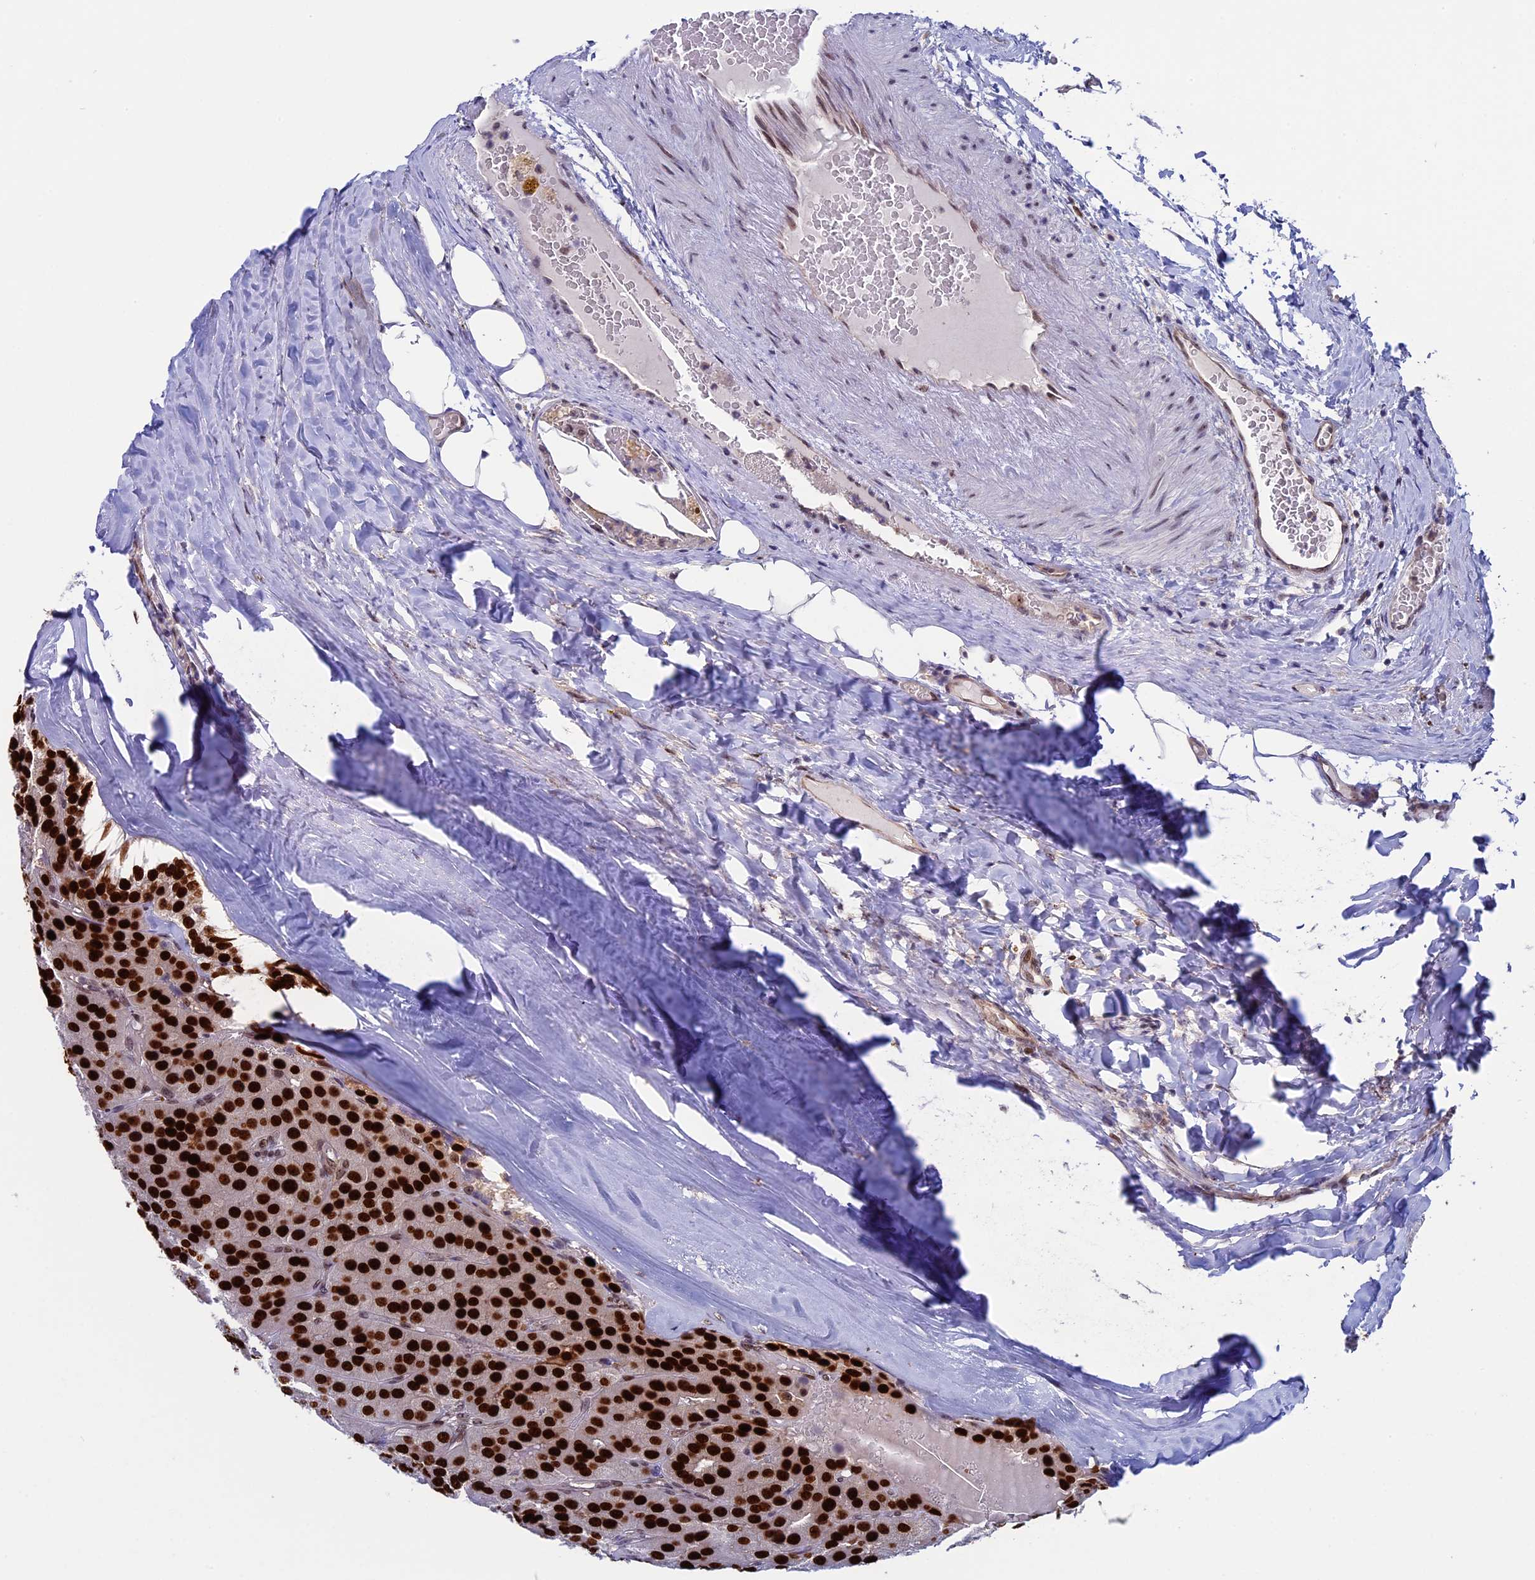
{"staining": {"intensity": "strong", "quantity": ">75%", "location": "nuclear"}, "tissue": "parathyroid gland", "cell_type": "Glandular cells", "image_type": "normal", "snomed": [{"axis": "morphology", "description": "Normal tissue, NOS"}, {"axis": "morphology", "description": "Adenoma, NOS"}, {"axis": "topography", "description": "Parathyroid gland"}], "caption": "Protein analysis of benign parathyroid gland exhibits strong nuclear staining in about >75% of glandular cells. (brown staining indicates protein expression, while blue staining denotes nuclei).", "gene": "CCDC86", "patient": {"sex": "female", "age": 86}}